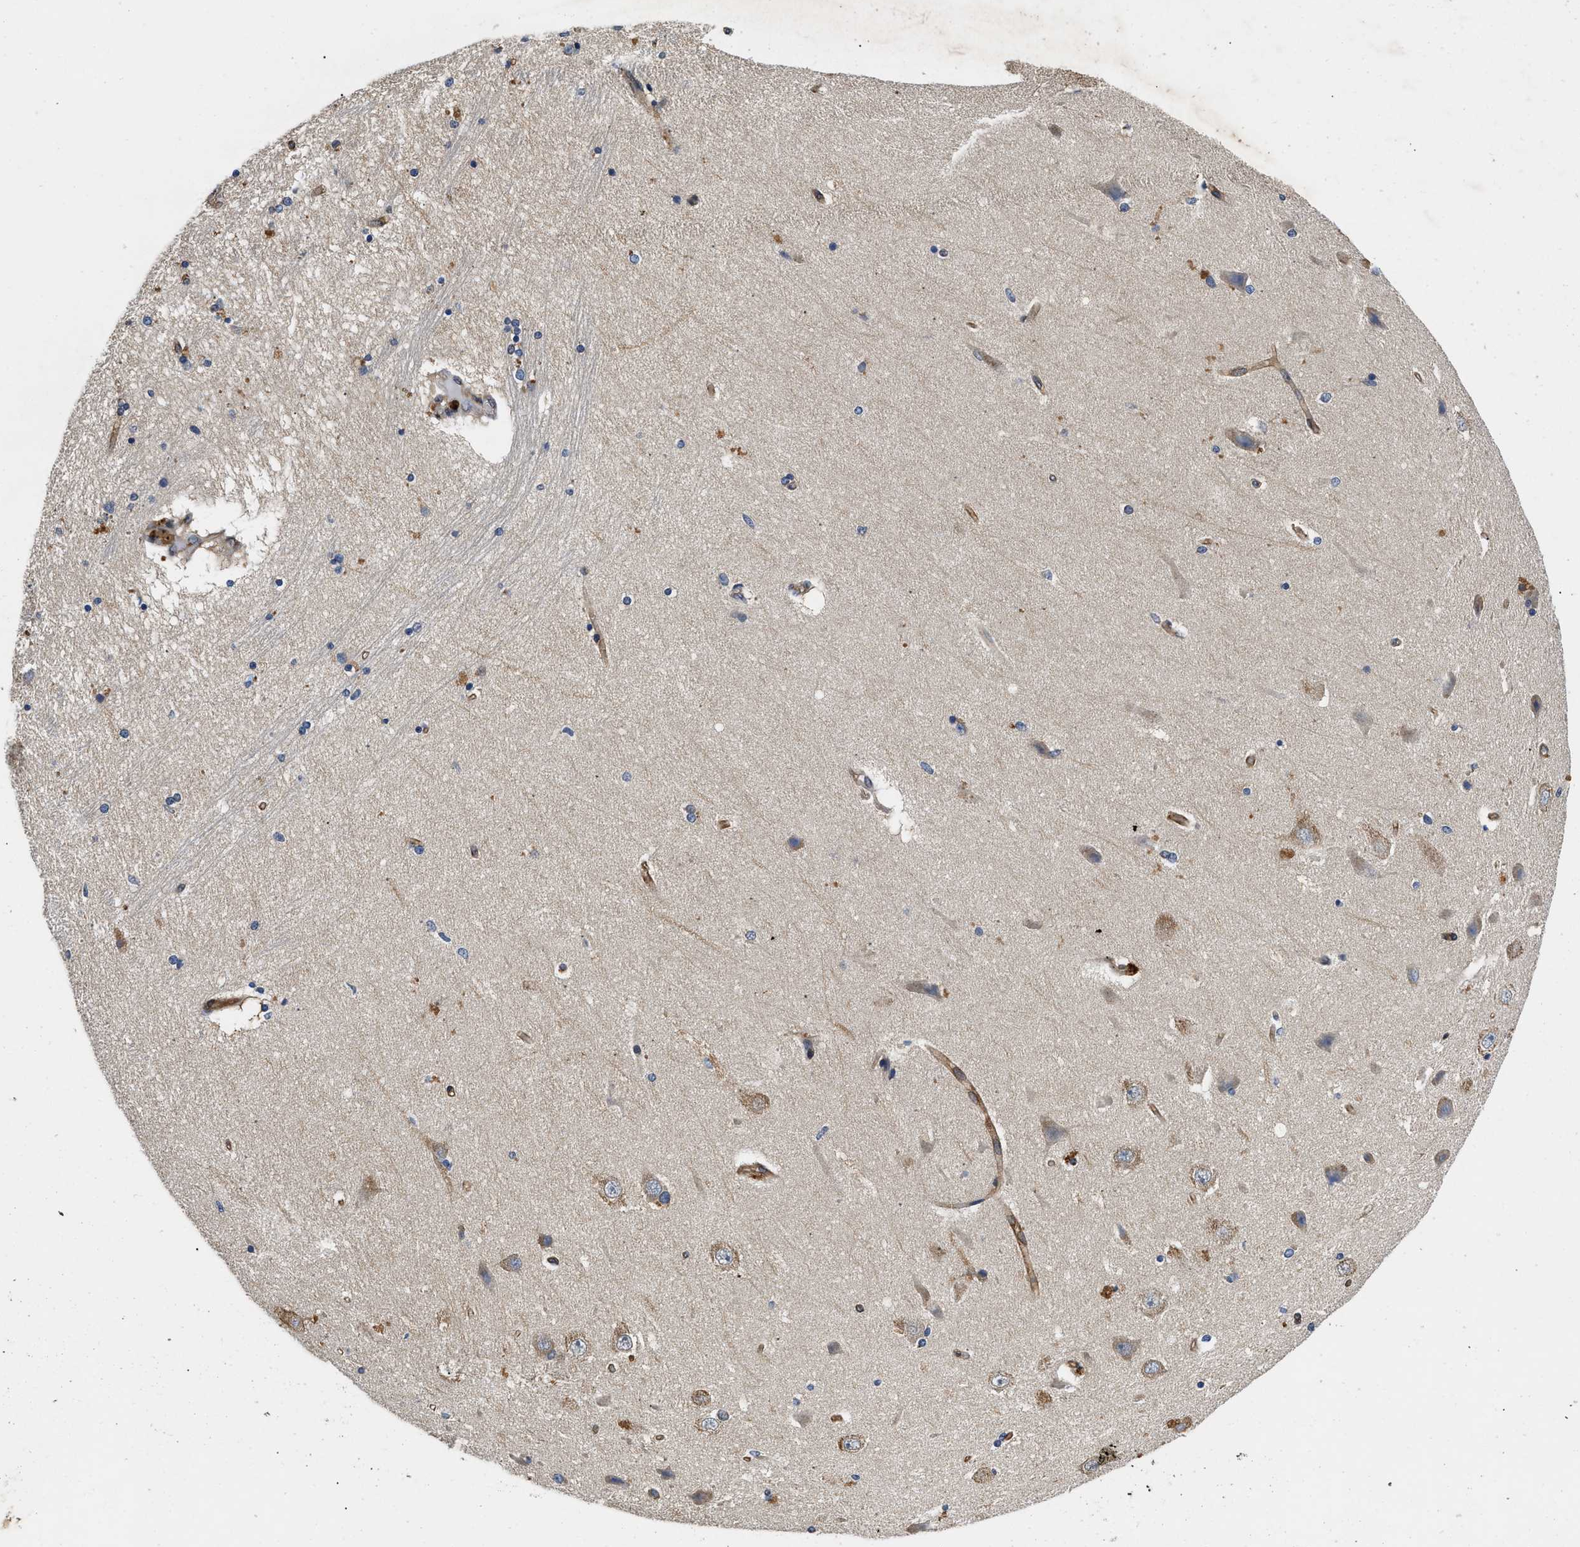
{"staining": {"intensity": "weak", "quantity": "<25%", "location": "cytoplasmic/membranous"}, "tissue": "hippocampus", "cell_type": "Glial cells", "image_type": "normal", "snomed": [{"axis": "morphology", "description": "Normal tissue, NOS"}, {"axis": "topography", "description": "Hippocampus"}], "caption": "A high-resolution histopathology image shows IHC staining of normal hippocampus, which demonstrates no significant staining in glial cells.", "gene": "RAPH1", "patient": {"sex": "female", "age": 54}}